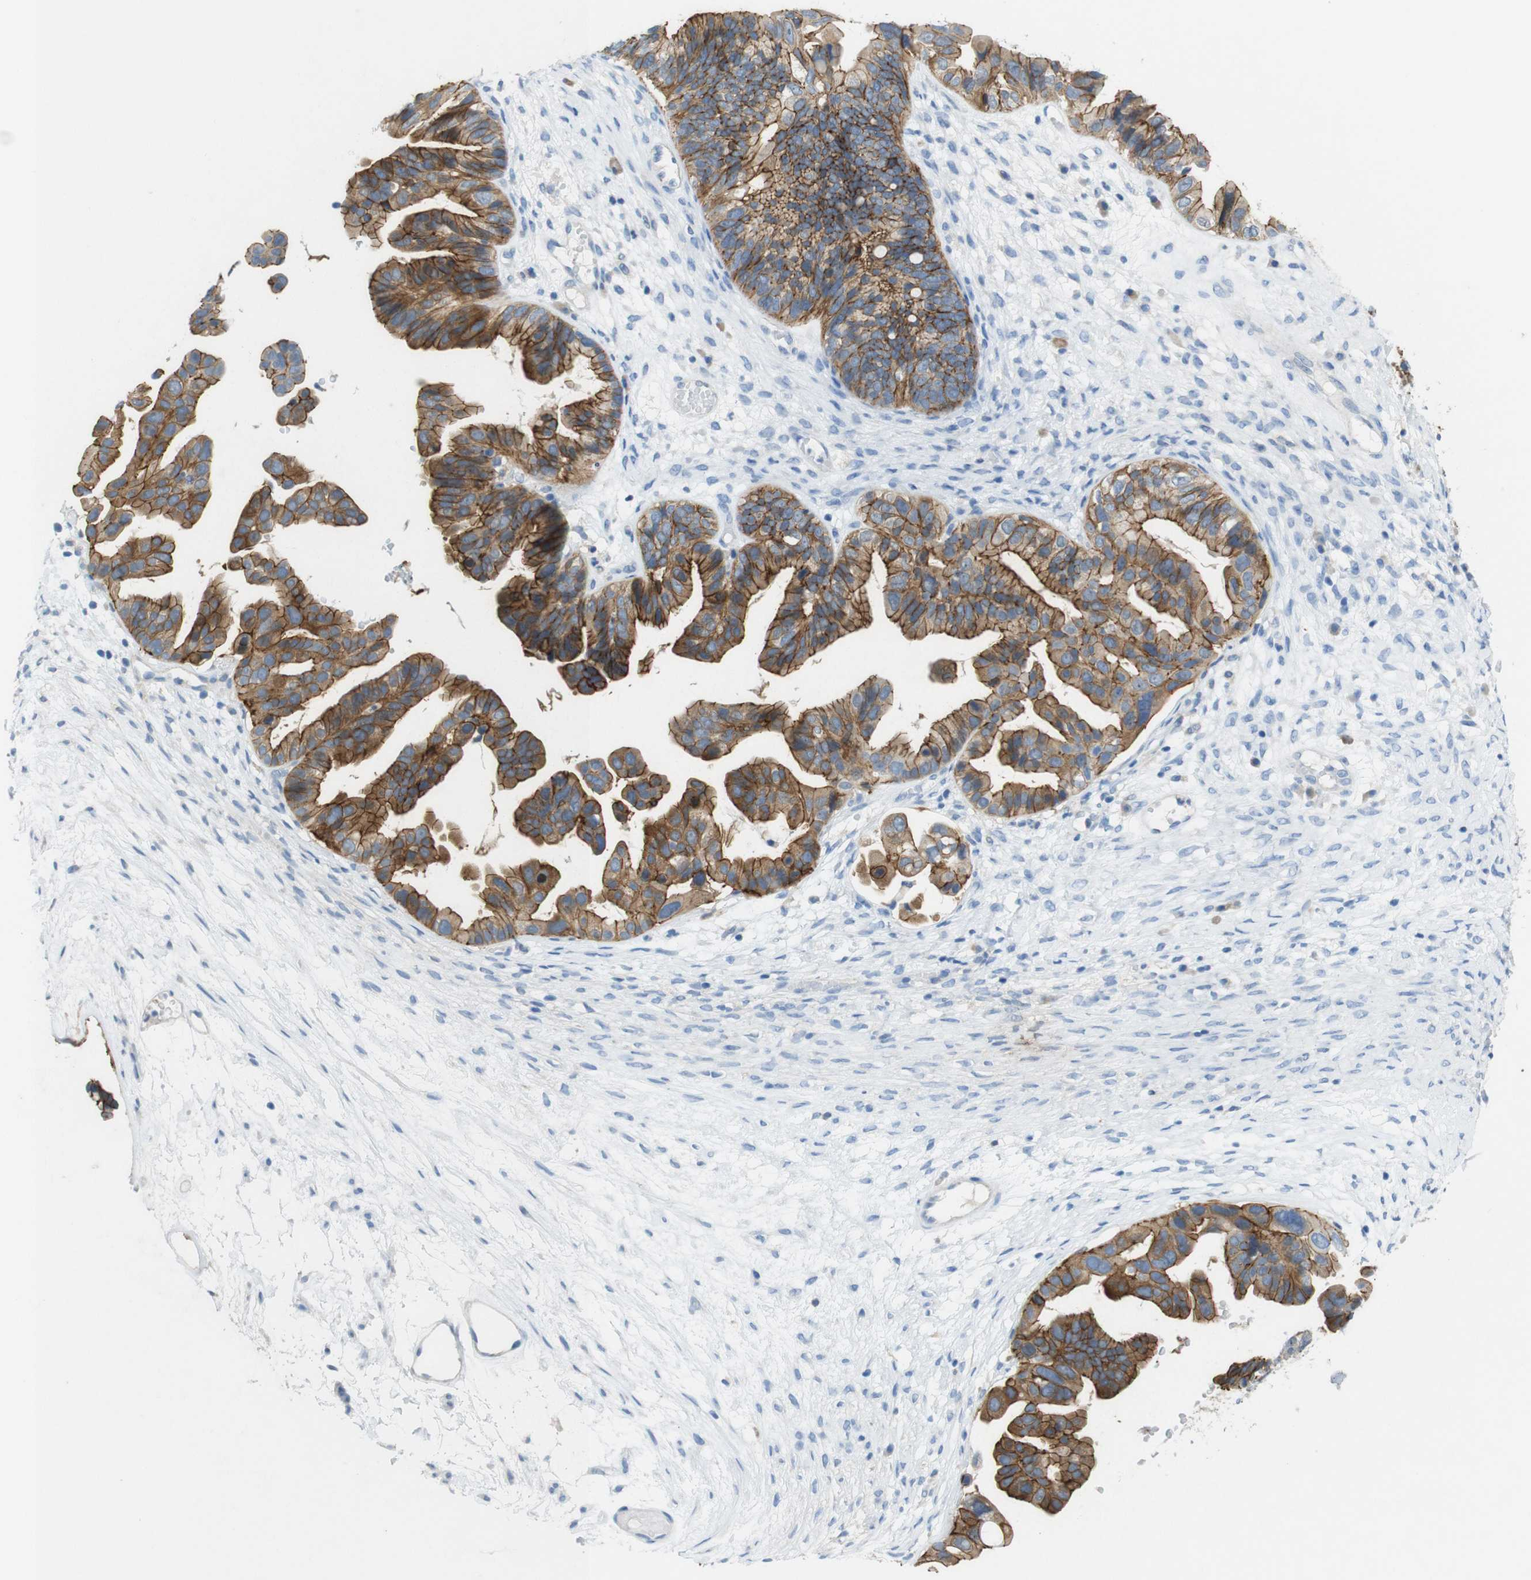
{"staining": {"intensity": "moderate", "quantity": "25%-75%", "location": "cytoplasmic/membranous"}, "tissue": "ovarian cancer", "cell_type": "Tumor cells", "image_type": "cancer", "snomed": [{"axis": "morphology", "description": "Cystadenocarcinoma, serous, NOS"}, {"axis": "topography", "description": "Ovary"}], "caption": "Protein staining demonstrates moderate cytoplasmic/membranous expression in approximately 25%-75% of tumor cells in ovarian cancer (serous cystadenocarcinoma). (brown staining indicates protein expression, while blue staining denotes nuclei).", "gene": "TJP3", "patient": {"sex": "female", "age": 56}}